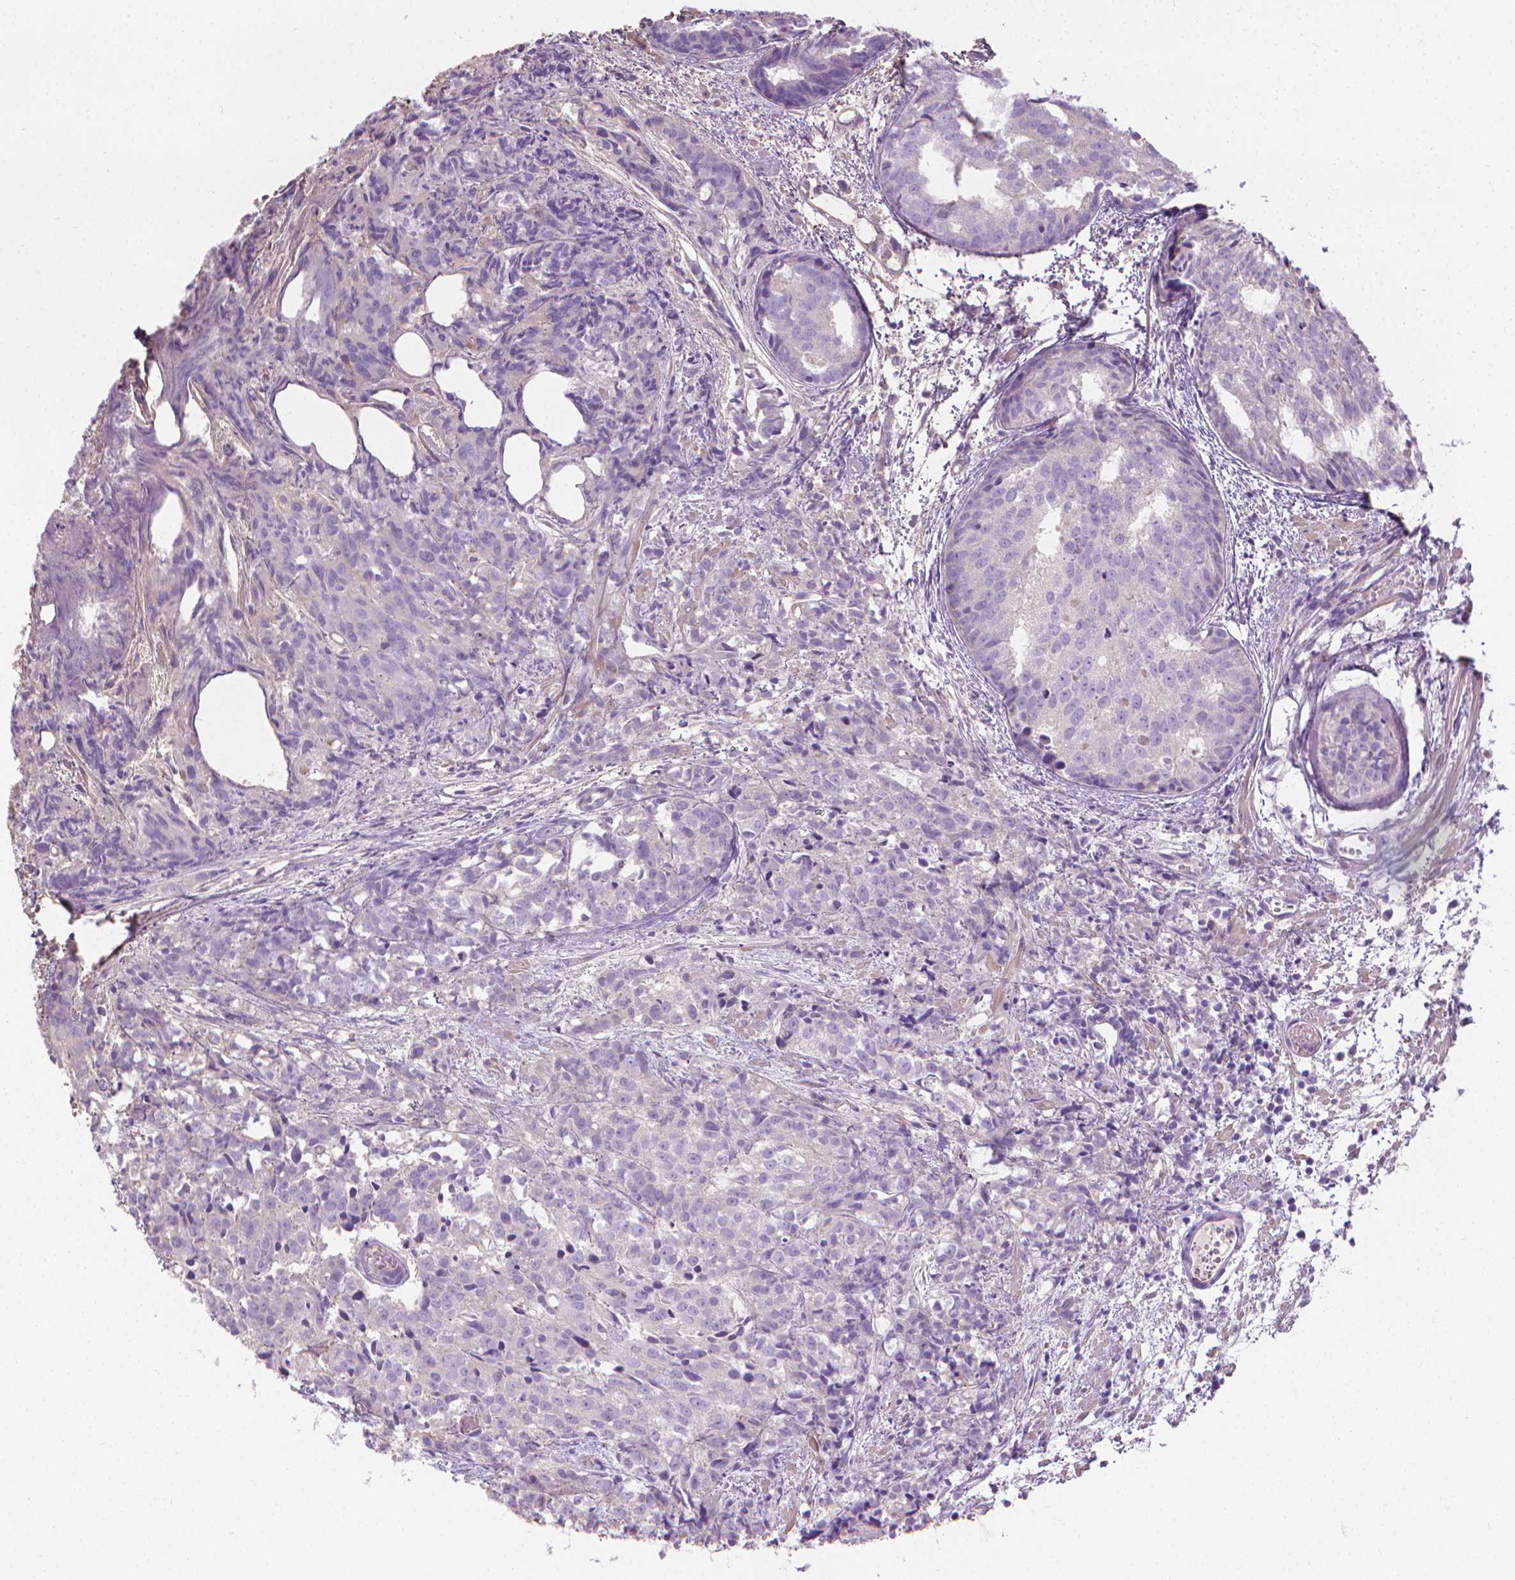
{"staining": {"intensity": "negative", "quantity": "none", "location": "none"}, "tissue": "prostate cancer", "cell_type": "Tumor cells", "image_type": "cancer", "snomed": [{"axis": "morphology", "description": "Adenocarcinoma, High grade"}, {"axis": "topography", "description": "Prostate"}], "caption": "Immunohistochemistry micrograph of human adenocarcinoma (high-grade) (prostate) stained for a protein (brown), which reveals no staining in tumor cells.", "gene": "CABCOCO1", "patient": {"sex": "male", "age": 58}}